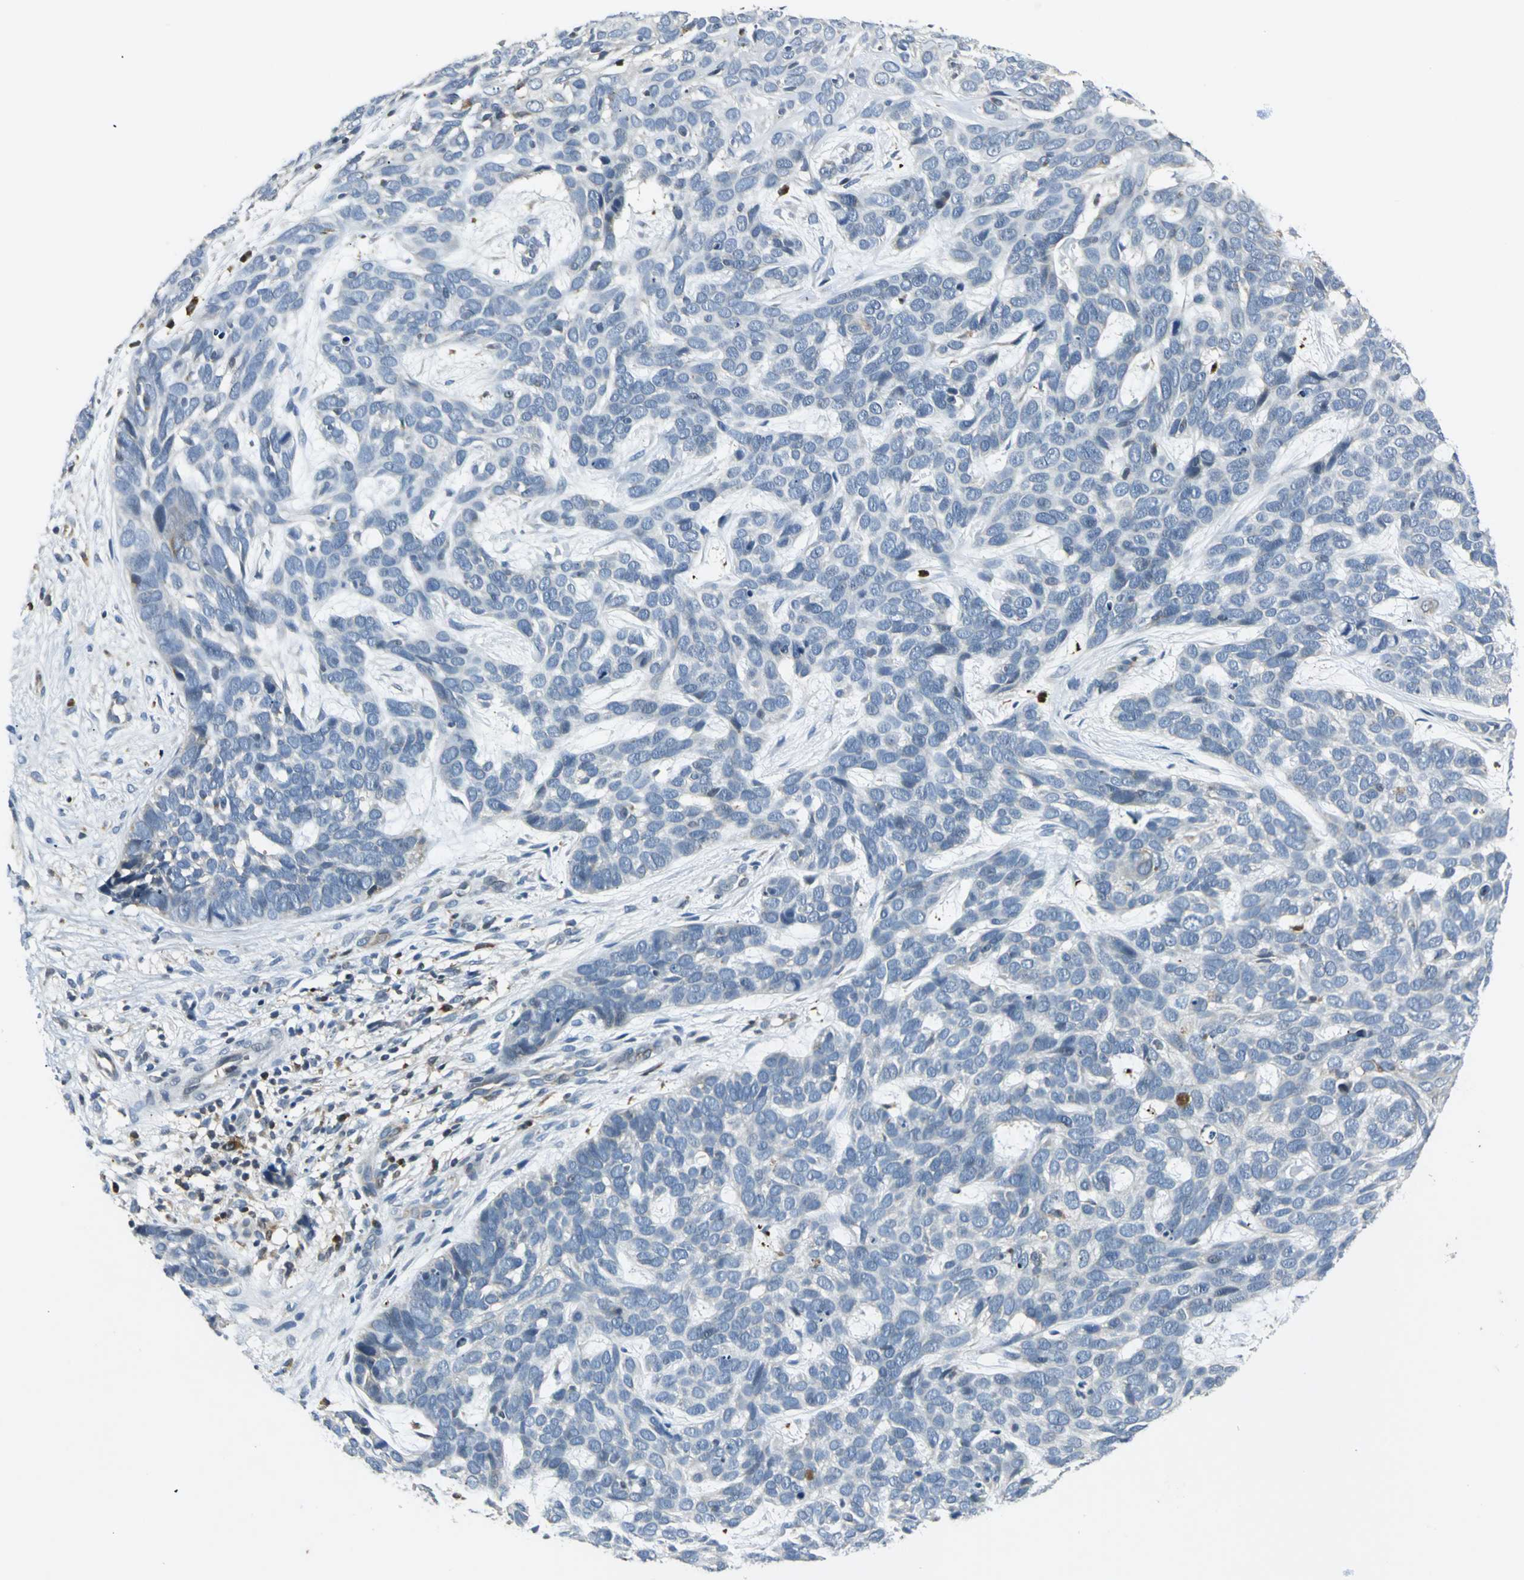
{"staining": {"intensity": "negative", "quantity": "none", "location": "none"}, "tissue": "skin cancer", "cell_type": "Tumor cells", "image_type": "cancer", "snomed": [{"axis": "morphology", "description": "Basal cell carcinoma"}, {"axis": "topography", "description": "Skin"}], "caption": "Image shows no protein staining in tumor cells of skin basal cell carcinoma tissue.", "gene": "USP40", "patient": {"sex": "male", "age": 87}}